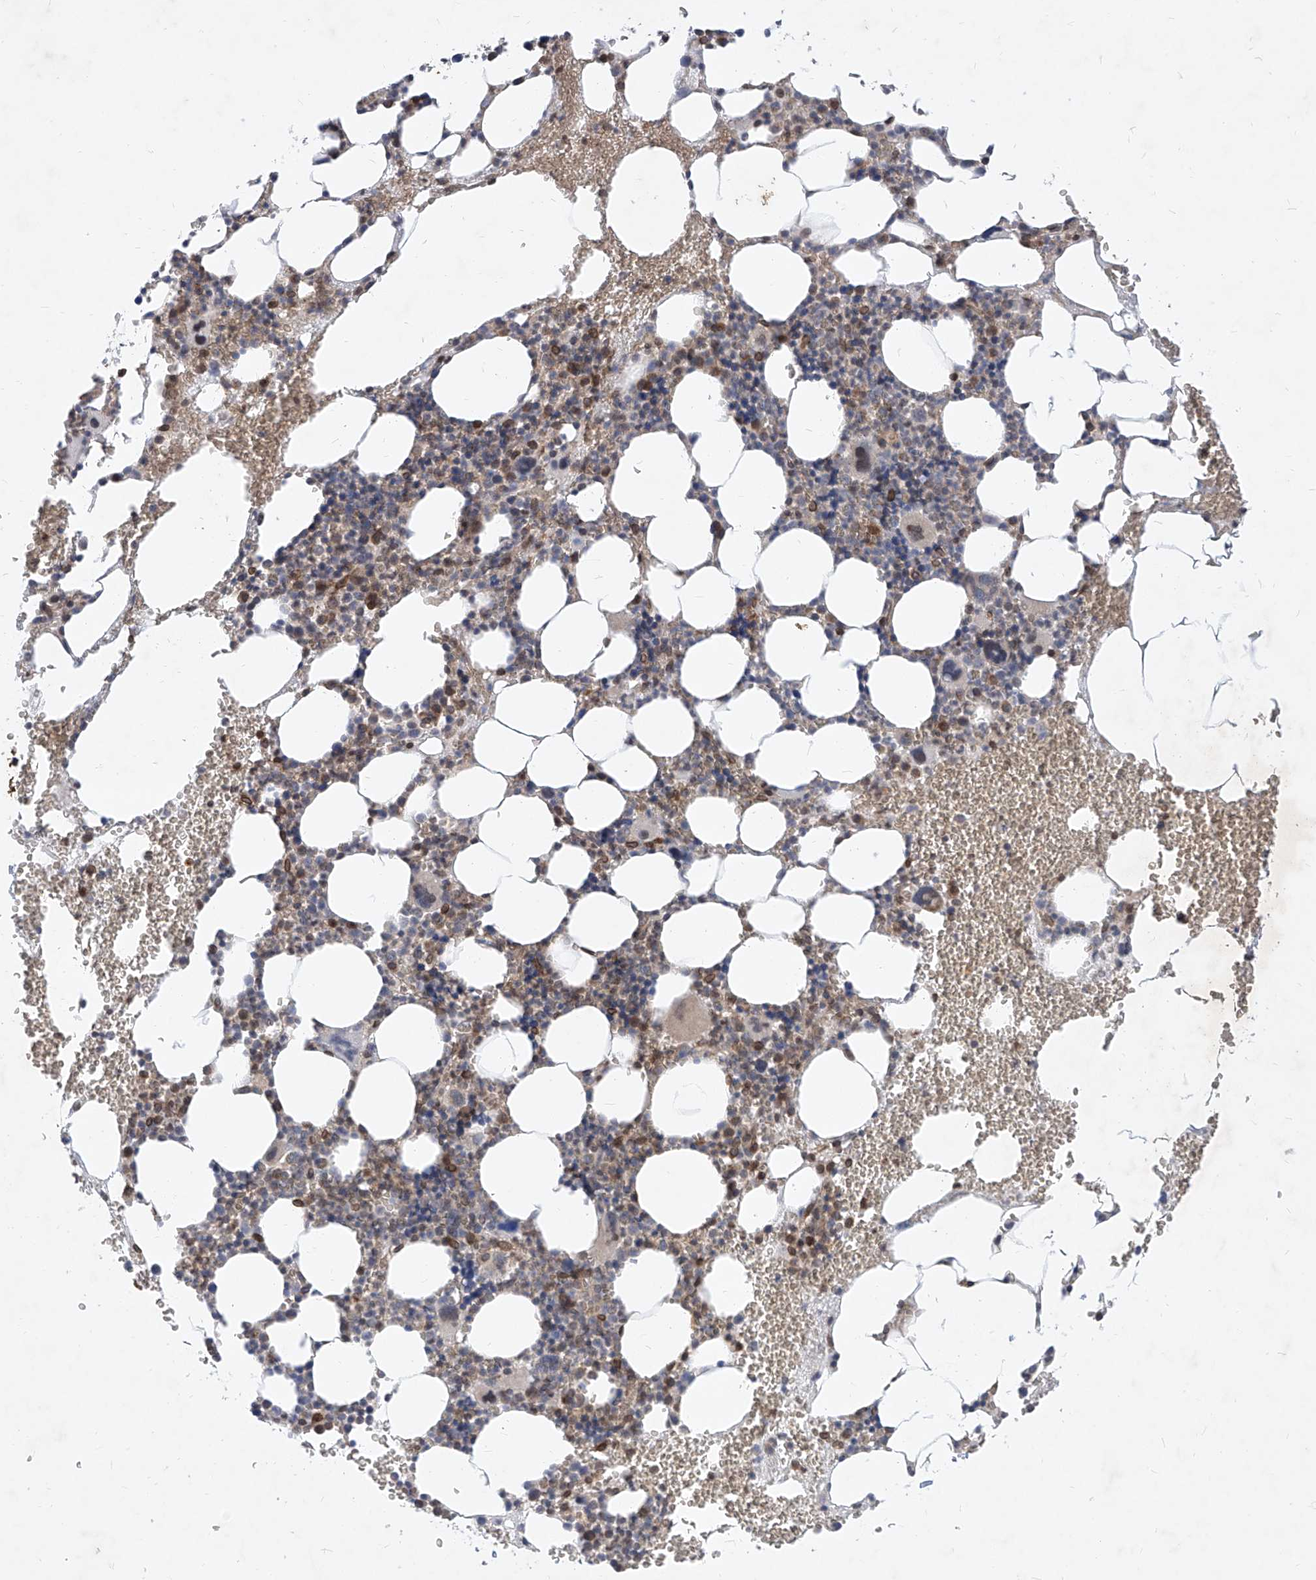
{"staining": {"intensity": "moderate", "quantity": "<25%", "location": "cytoplasmic/membranous,nuclear"}, "tissue": "bone marrow", "cell_type": "Hematopoietic cells", "image_type": "normal", "snomed": [{"axis": "morphology", "description": "Normal tissue, NOS"}, {"axis": "morphology", "description": "Inflammation, NOS"}, {"axis": "topography", "description": "Bone marrow"}], "caption": "Protein positivity by immunohistochemistry exhibits moderate cytoplasmic/membranous,nuclear staining in about <25% of hematopoietic cells in benign bone marrow.", "gene": "MX2", "patient": {"sex": "female", "age": 78}}